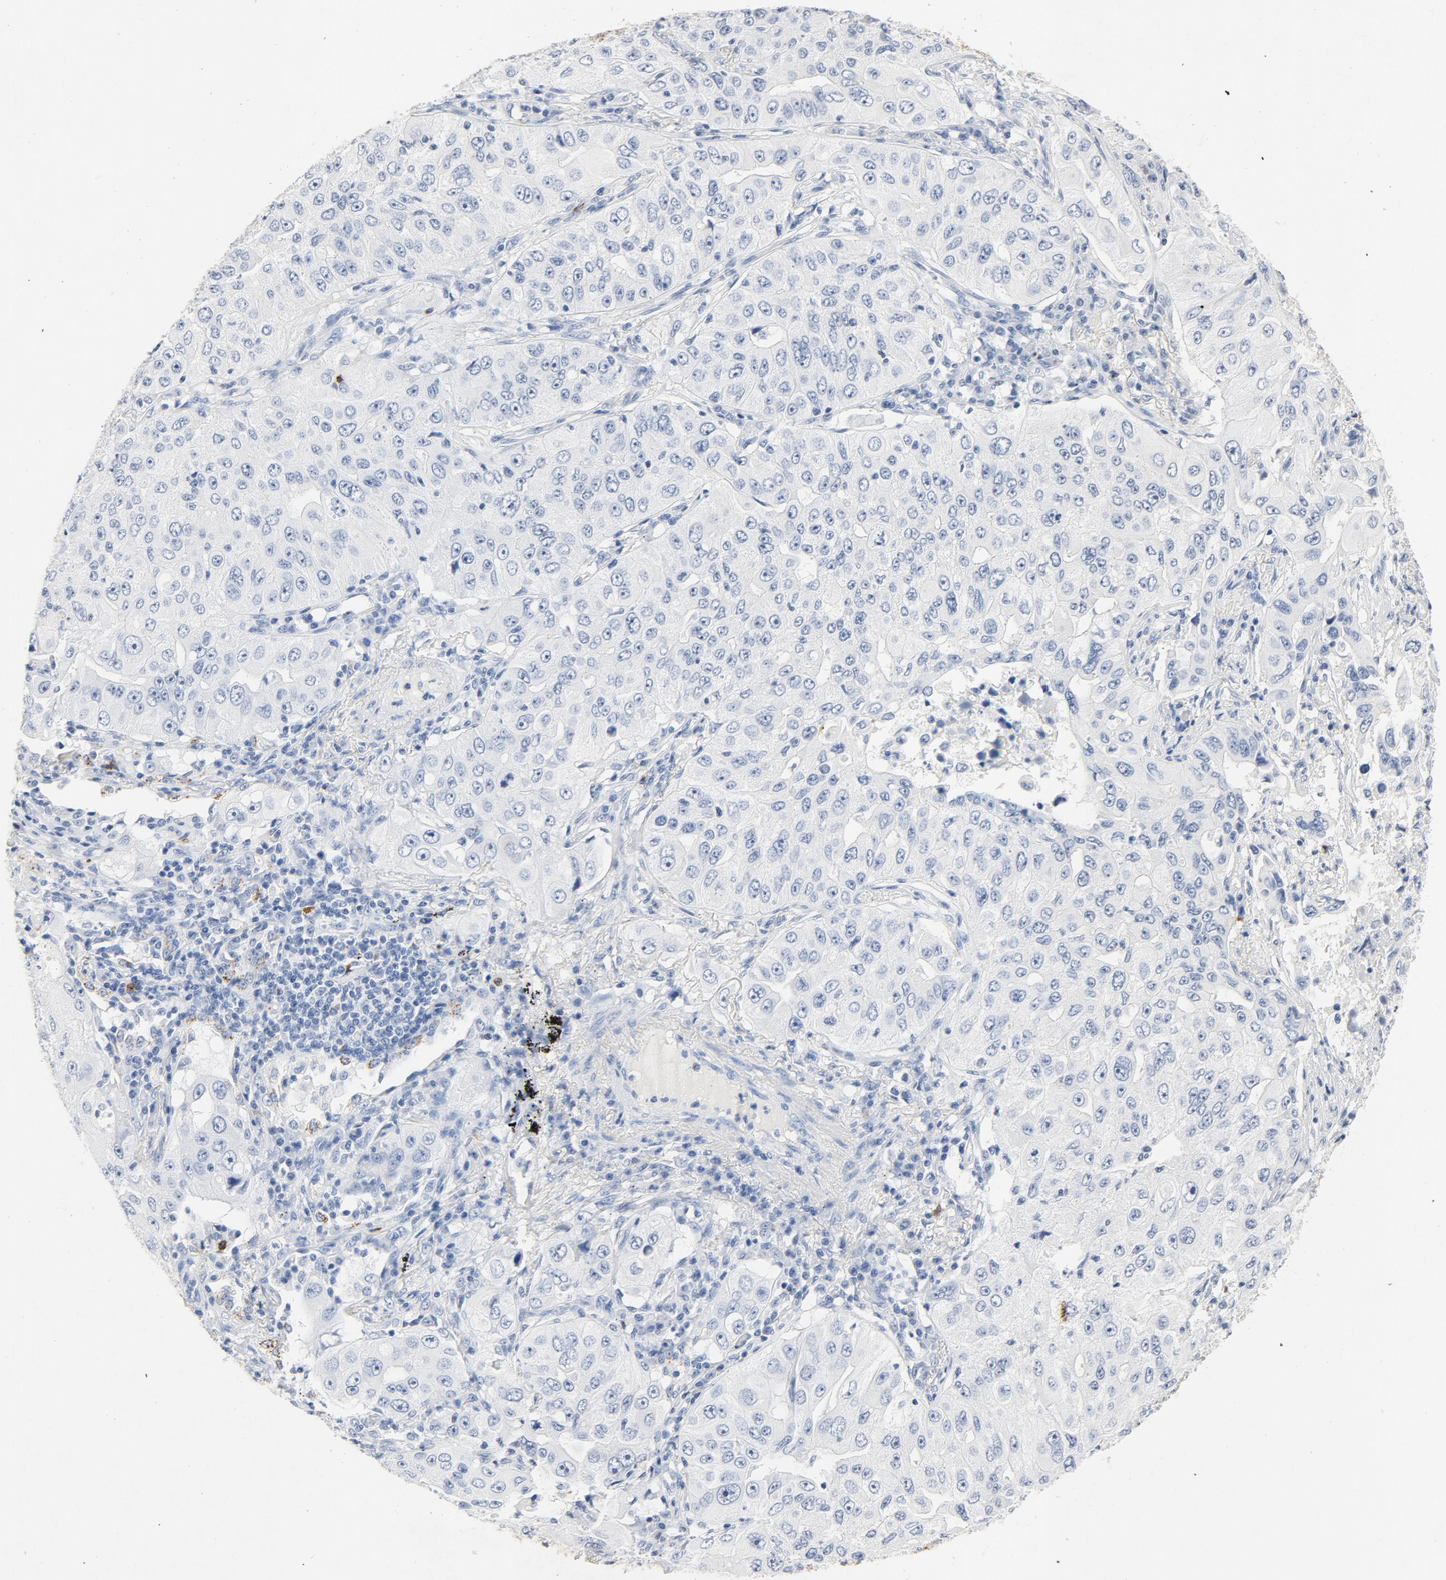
{"staining": {"intensity": "negative", "quantity": "none", "location": "none"}, "tissue": "lung cancer", "cell_type": "Tumor cells", "image_type": "cancer", "snomed": [{"axis": "morphology", "description": "Adenocarcinoma, NOS"}, {"axis": "topography", "description": "Lung"}], "caption": "Lung cancer was stained to show a protein in brown. There is no significant staining in tumor cells.", "gene": "PTPRB", "patient": {"sex": "male", "age": 84}}